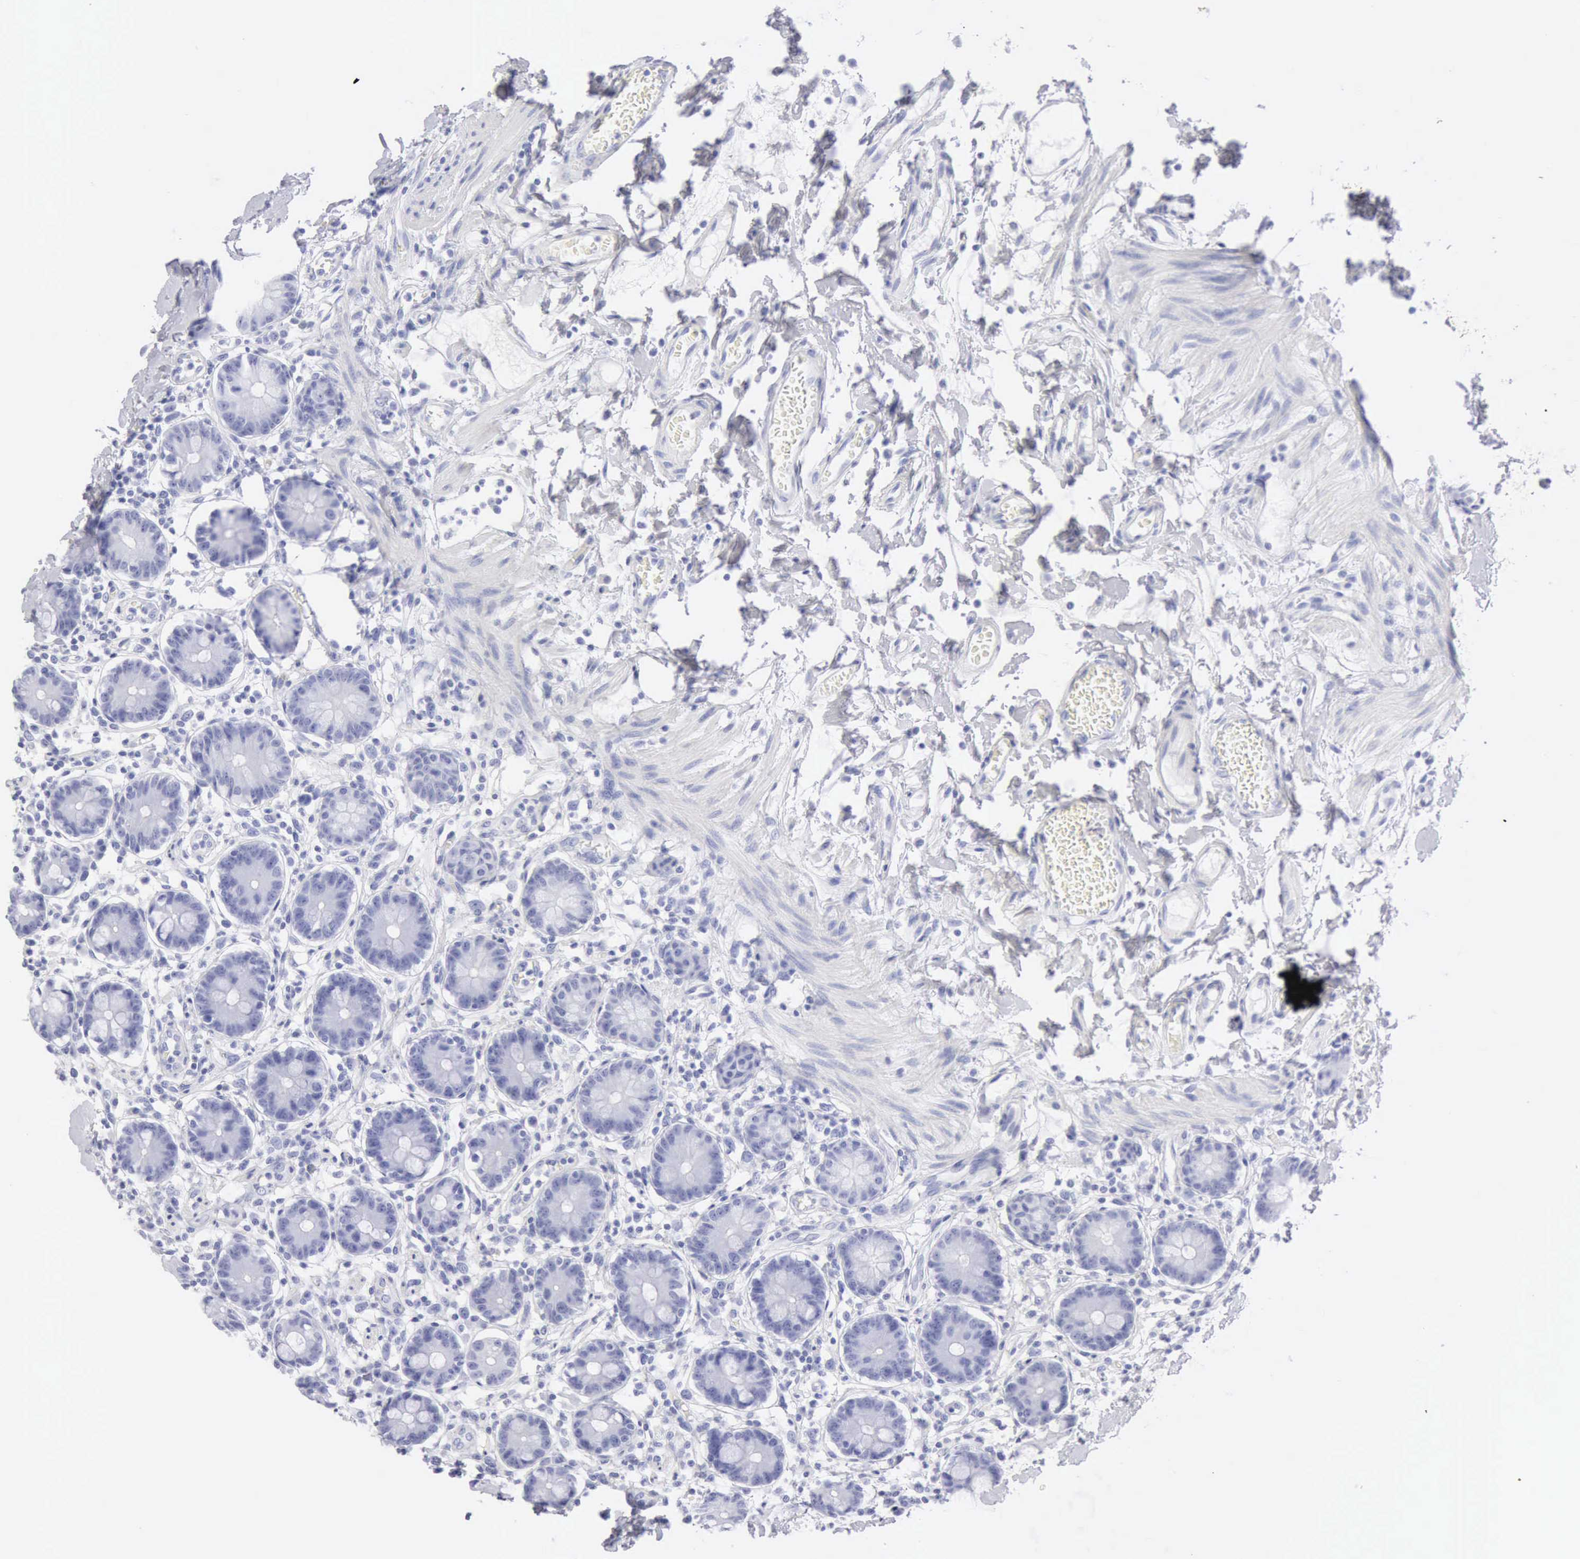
{"staining": {"intensity": "negative", "quantity": "none", "location": "none"}, "tissue": "small intestine", "cell_type": "Glandular cells", "image_type": "normal", "snomed": [{"axis": "morphology", "description": "Normal tissue, NOS"}, {"axis": "topography", "description": "Small intestine"}], "caption": "An image of human small intestine is negative for staining in glandular cells. The staining was performed using DAB to visualize the protein expression in brown, while the nuclei were stained in blue with hematoxylin (Magnification: 20x).", "gene": "KRT10", "patient": {"sex": "female", "age": 61}}